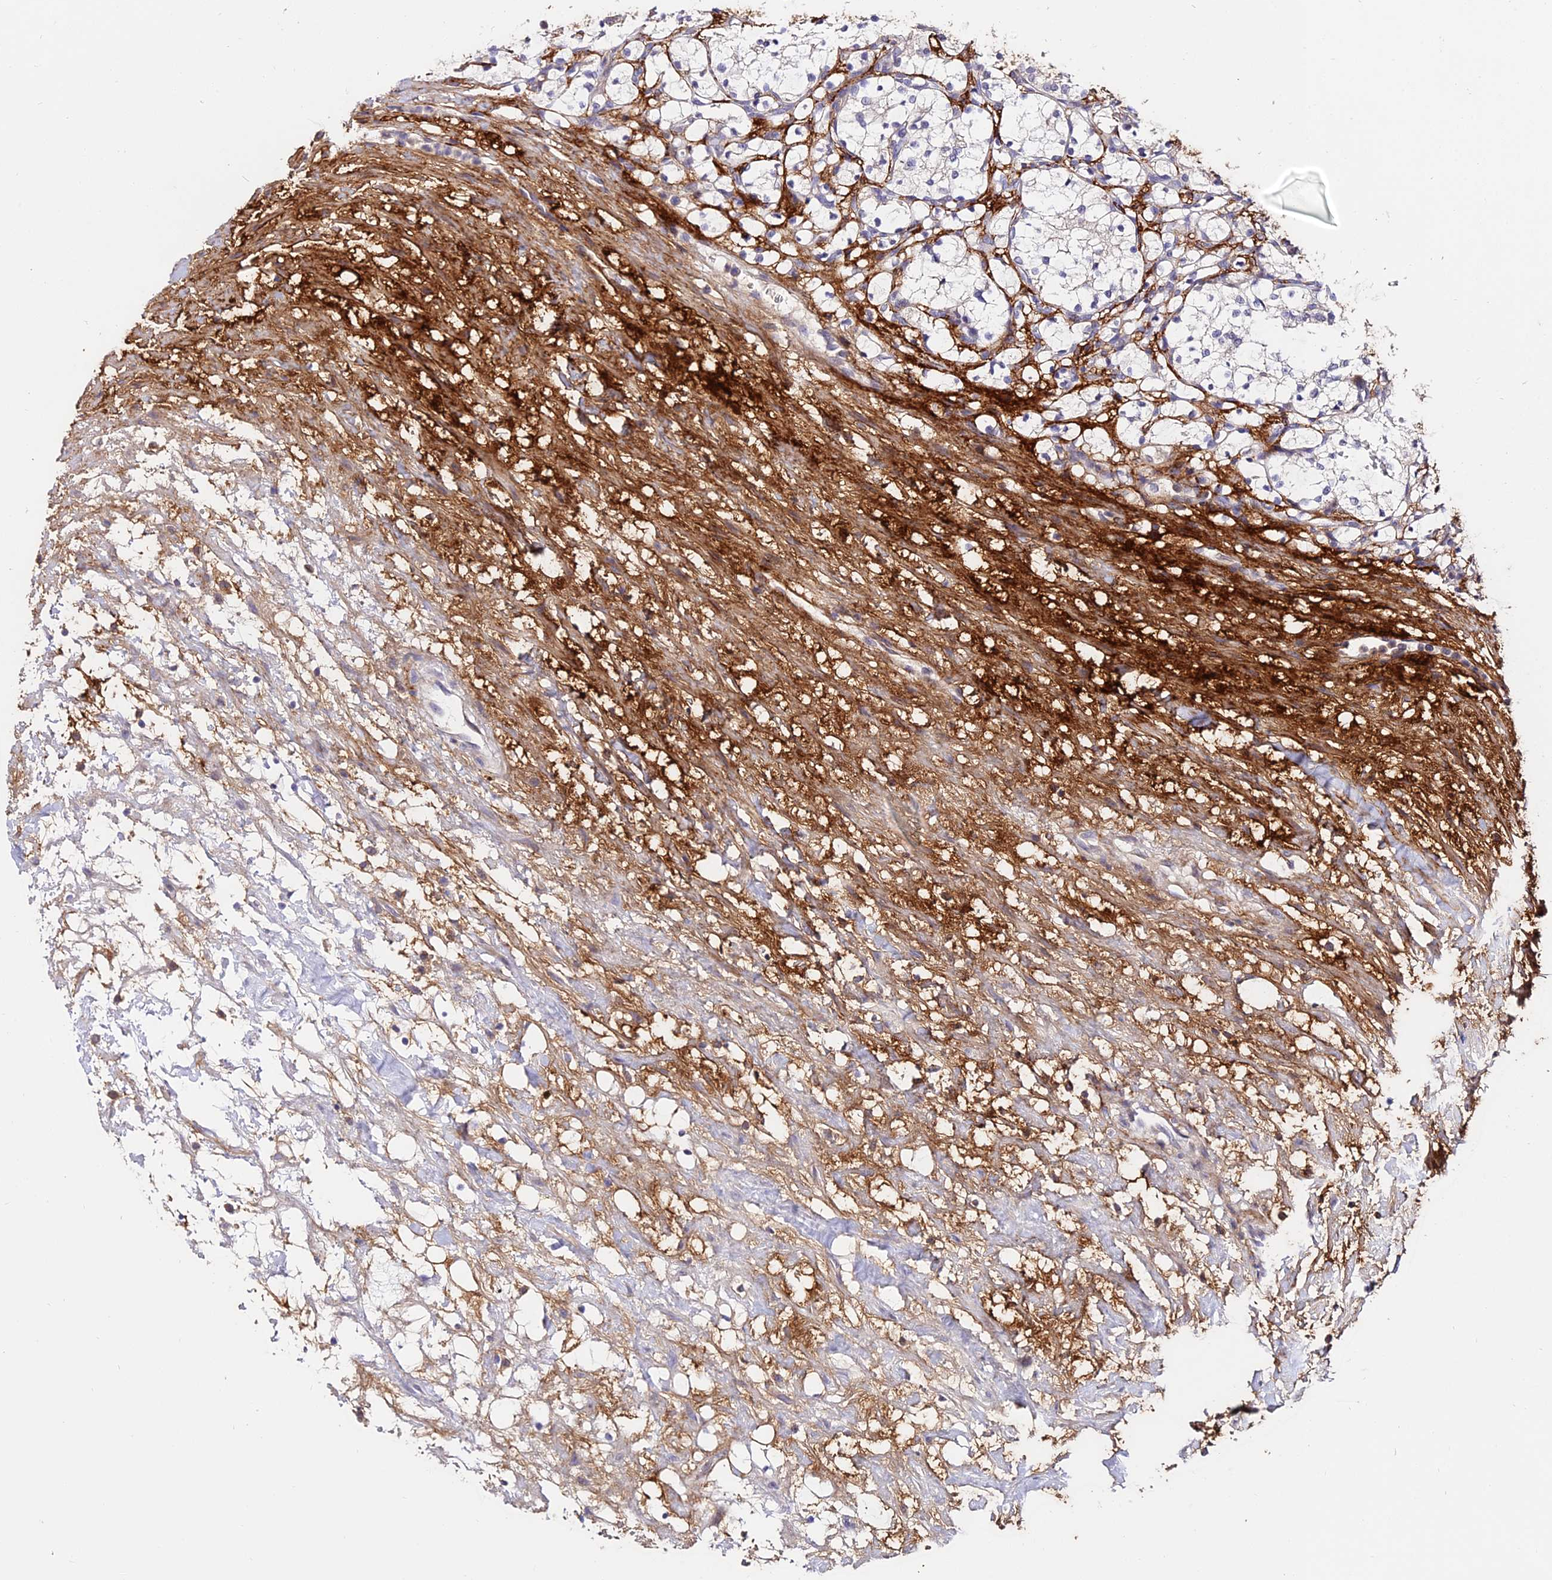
{"staining": {"intensity": "negative", "quantity": "none", "location": "none"}, "tissue": "renal cancer", "cell_type": "Tumor cells", "image_type": "cancer", "snomed": [{"axis": "morphology", "description": "Adenocarcinoma, NOS"}, {"axis": "topography", "description": "Kidney"}], "caption": "This is an immunohistochemistry histopathology image of renal cancer (adenocarcinoma). There is no positivity in tumor cells.", "gene": "WDR5B", "patient": {"sex": "female", "age": 69}}